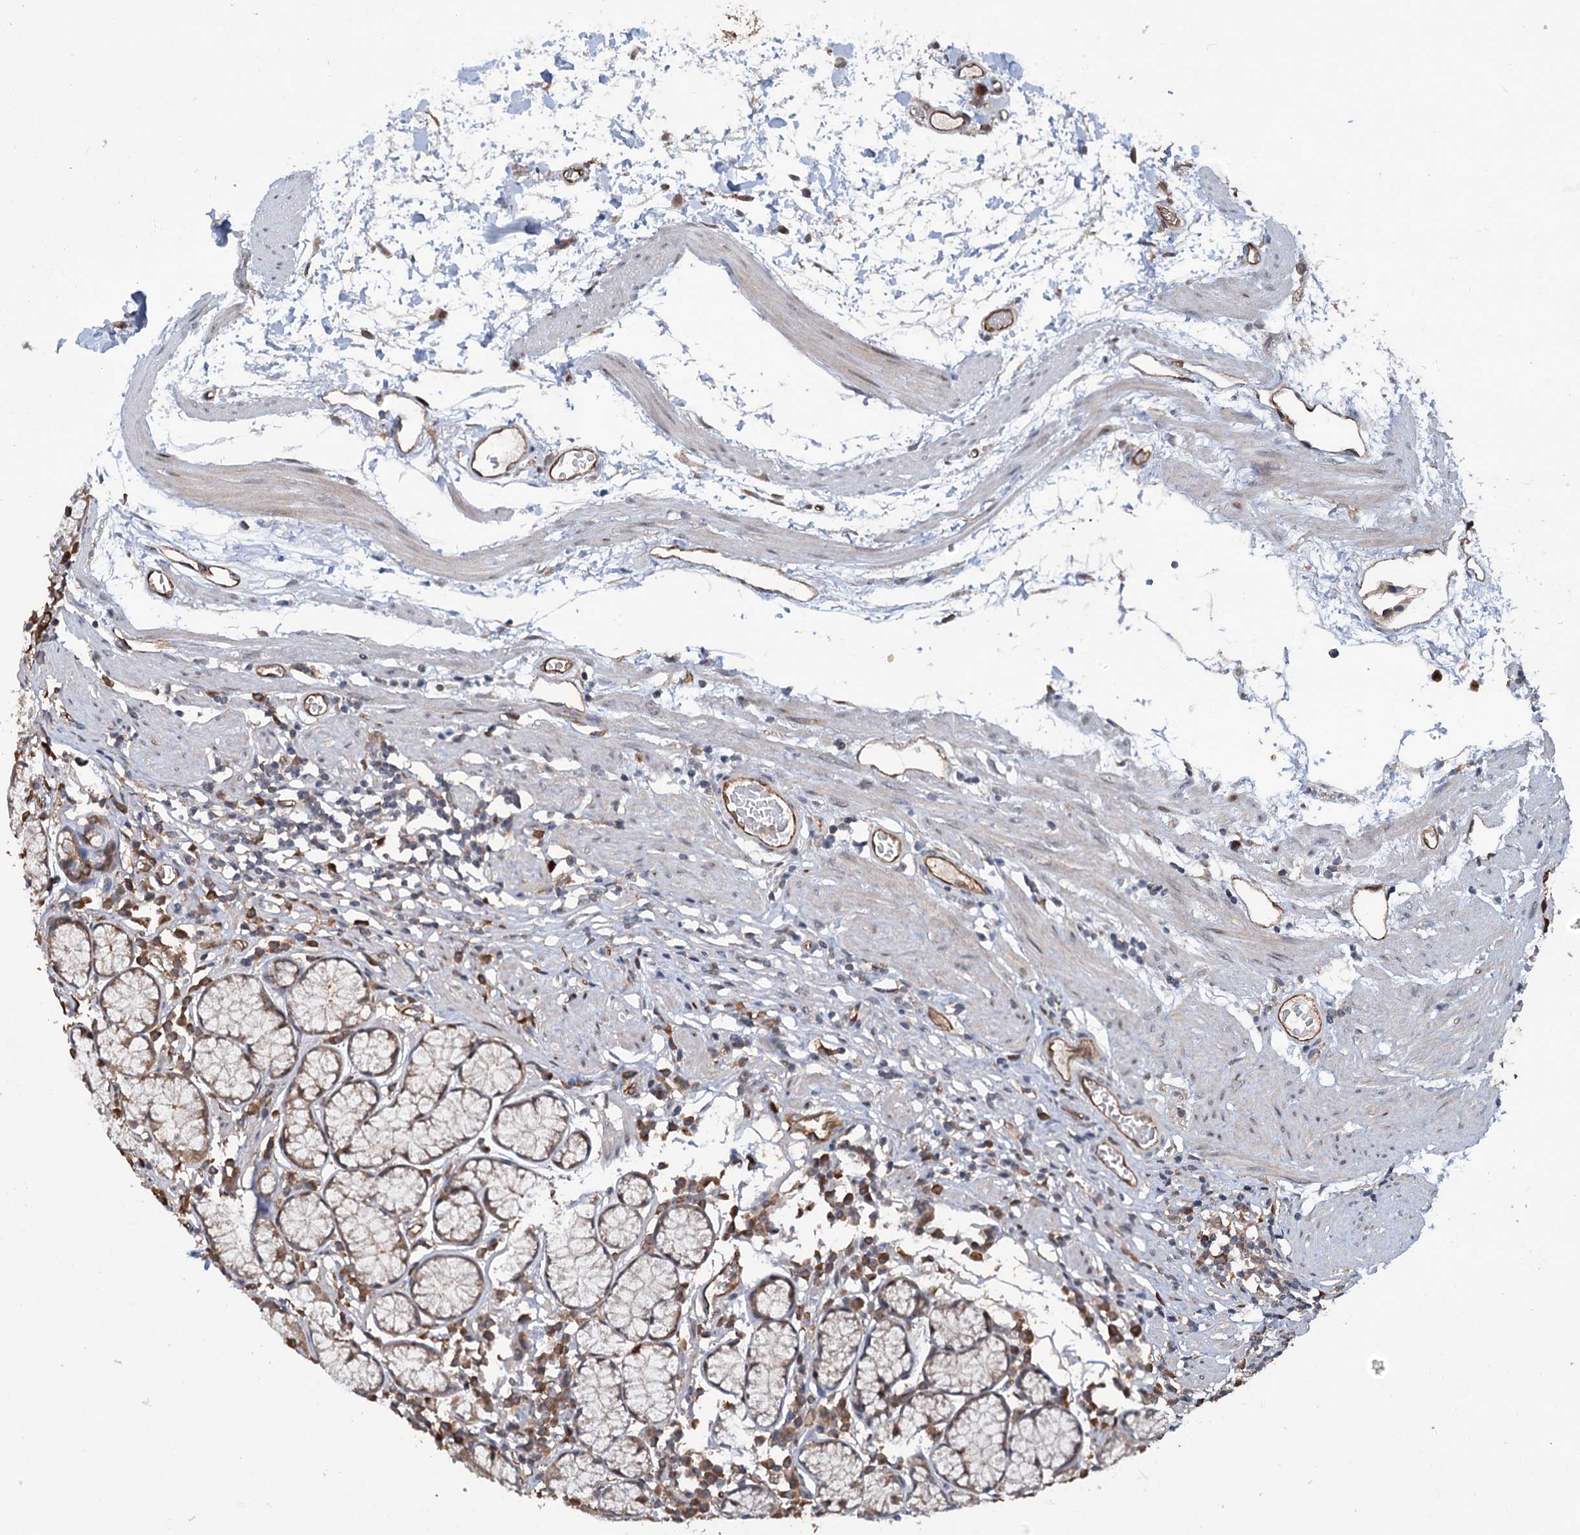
{"staining": {"intensity": "moderate", "quantity": ">75%", "location": "cytoplasmic/membranous"}, "tissue": "stomach", "cell_type": "Glandular cells", "image_type": "normal", "snomed": [{"axis": "morphology", "description": "Normal tissue, NOS"}, {"axis": "topography", "description": "Stomach"}], "caption": "Unremarkable stomach was stained to show a protein in brown. There is medium levels of moderate cytoplasmic/membranous expression in approximately >75% of glandular cells. (DAB (3,3'-diaminobenzidine) = brown stain, brightfield microscopy at high magnification).", "gene": "NCAPD2", "patient": {"sex": "male", "age": 55}}